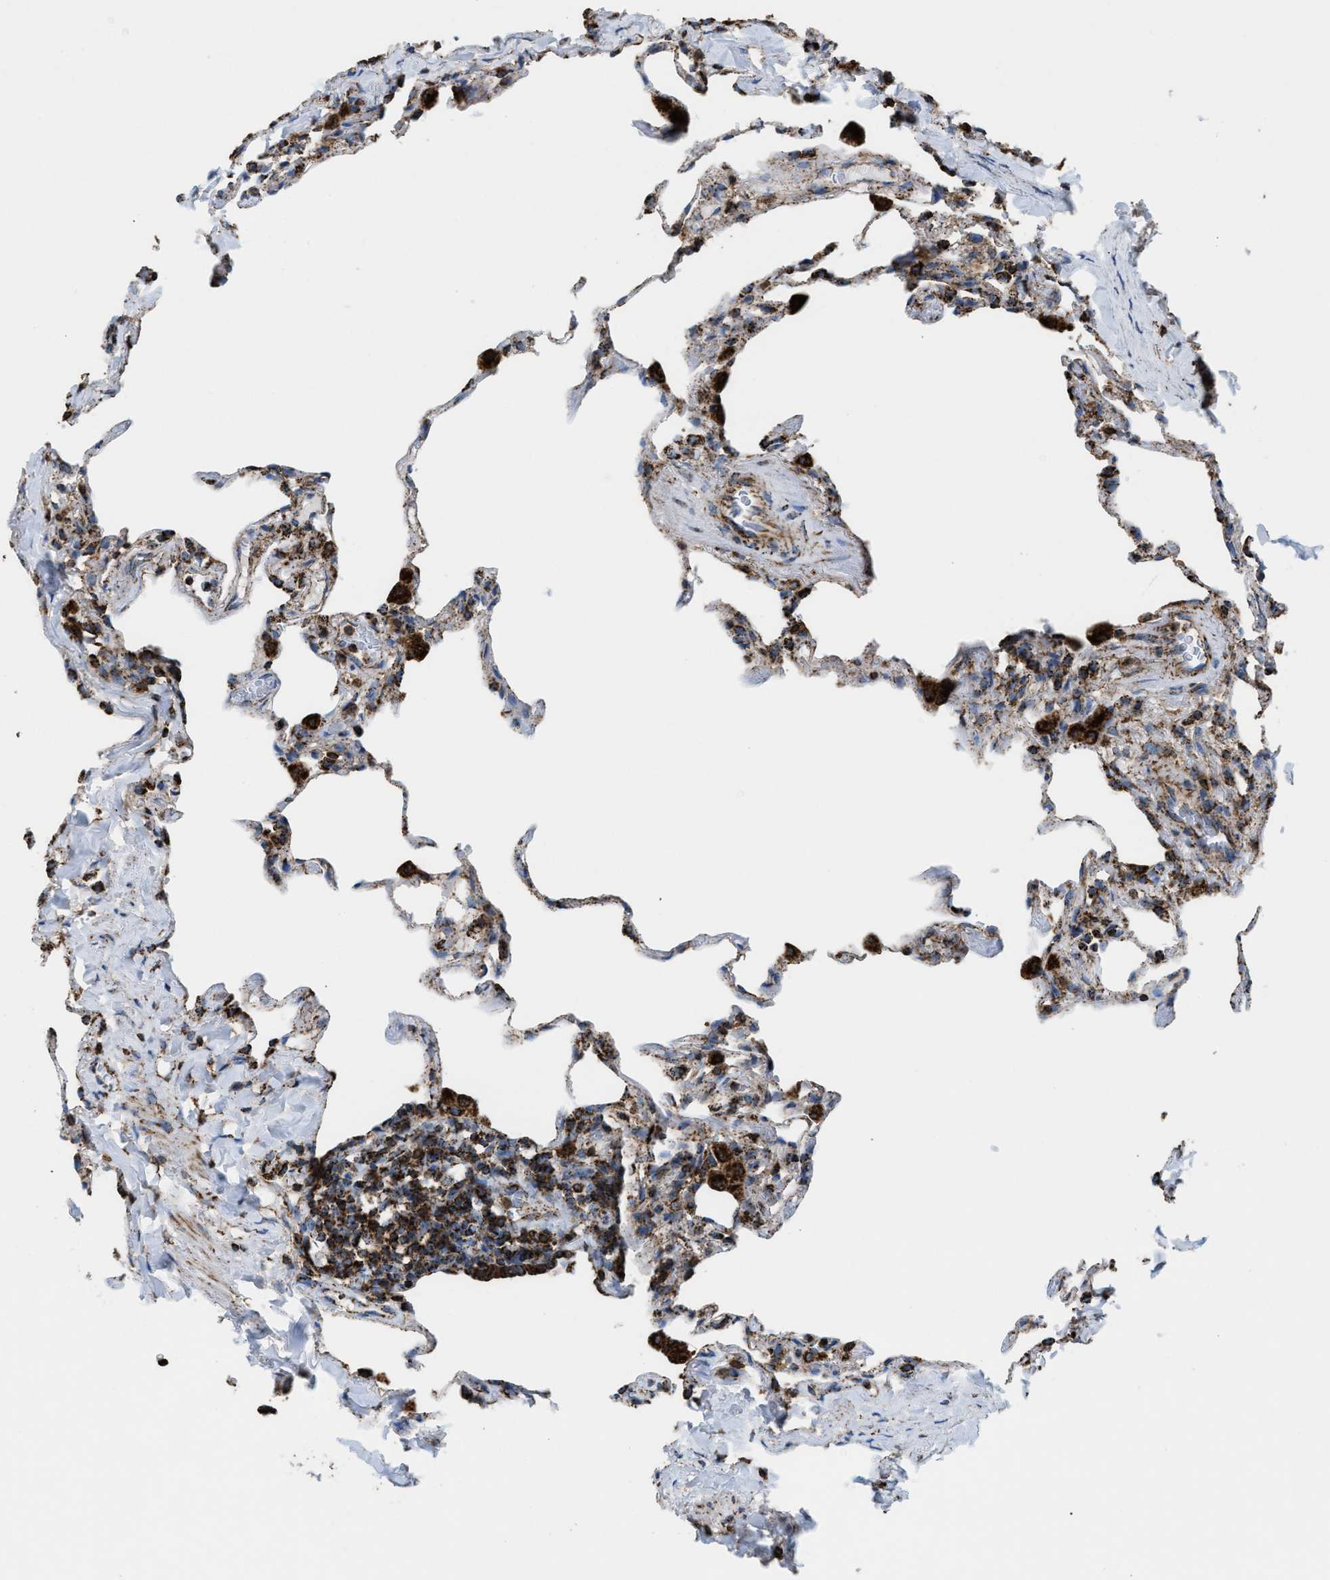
{"staining": {"intensity": "strong", "quantity": "<25%", "location": "cytoplasmic/membranous"}, "tissue": "lung", "cell_type": "Alveolar cells", "image_type": "normal", "snomed": [{"axis": "morphology", "description": "Normal tissue, NOS"}, {"axis": "topography", "description": "Lung"}], "caption": "Immunohistochemistry (IHC) (DAB (3,3'-diaminobenzidine)) staining of normal lung exhibits strong cytoplasmic/membranous protein positivity in approximately <25% of alveolar cells. Ihc stains the protein of interest in brown and the nuclei are stained blue.", "gene": "ECHS1", "patient": {"sex": "male", "age": 59}}